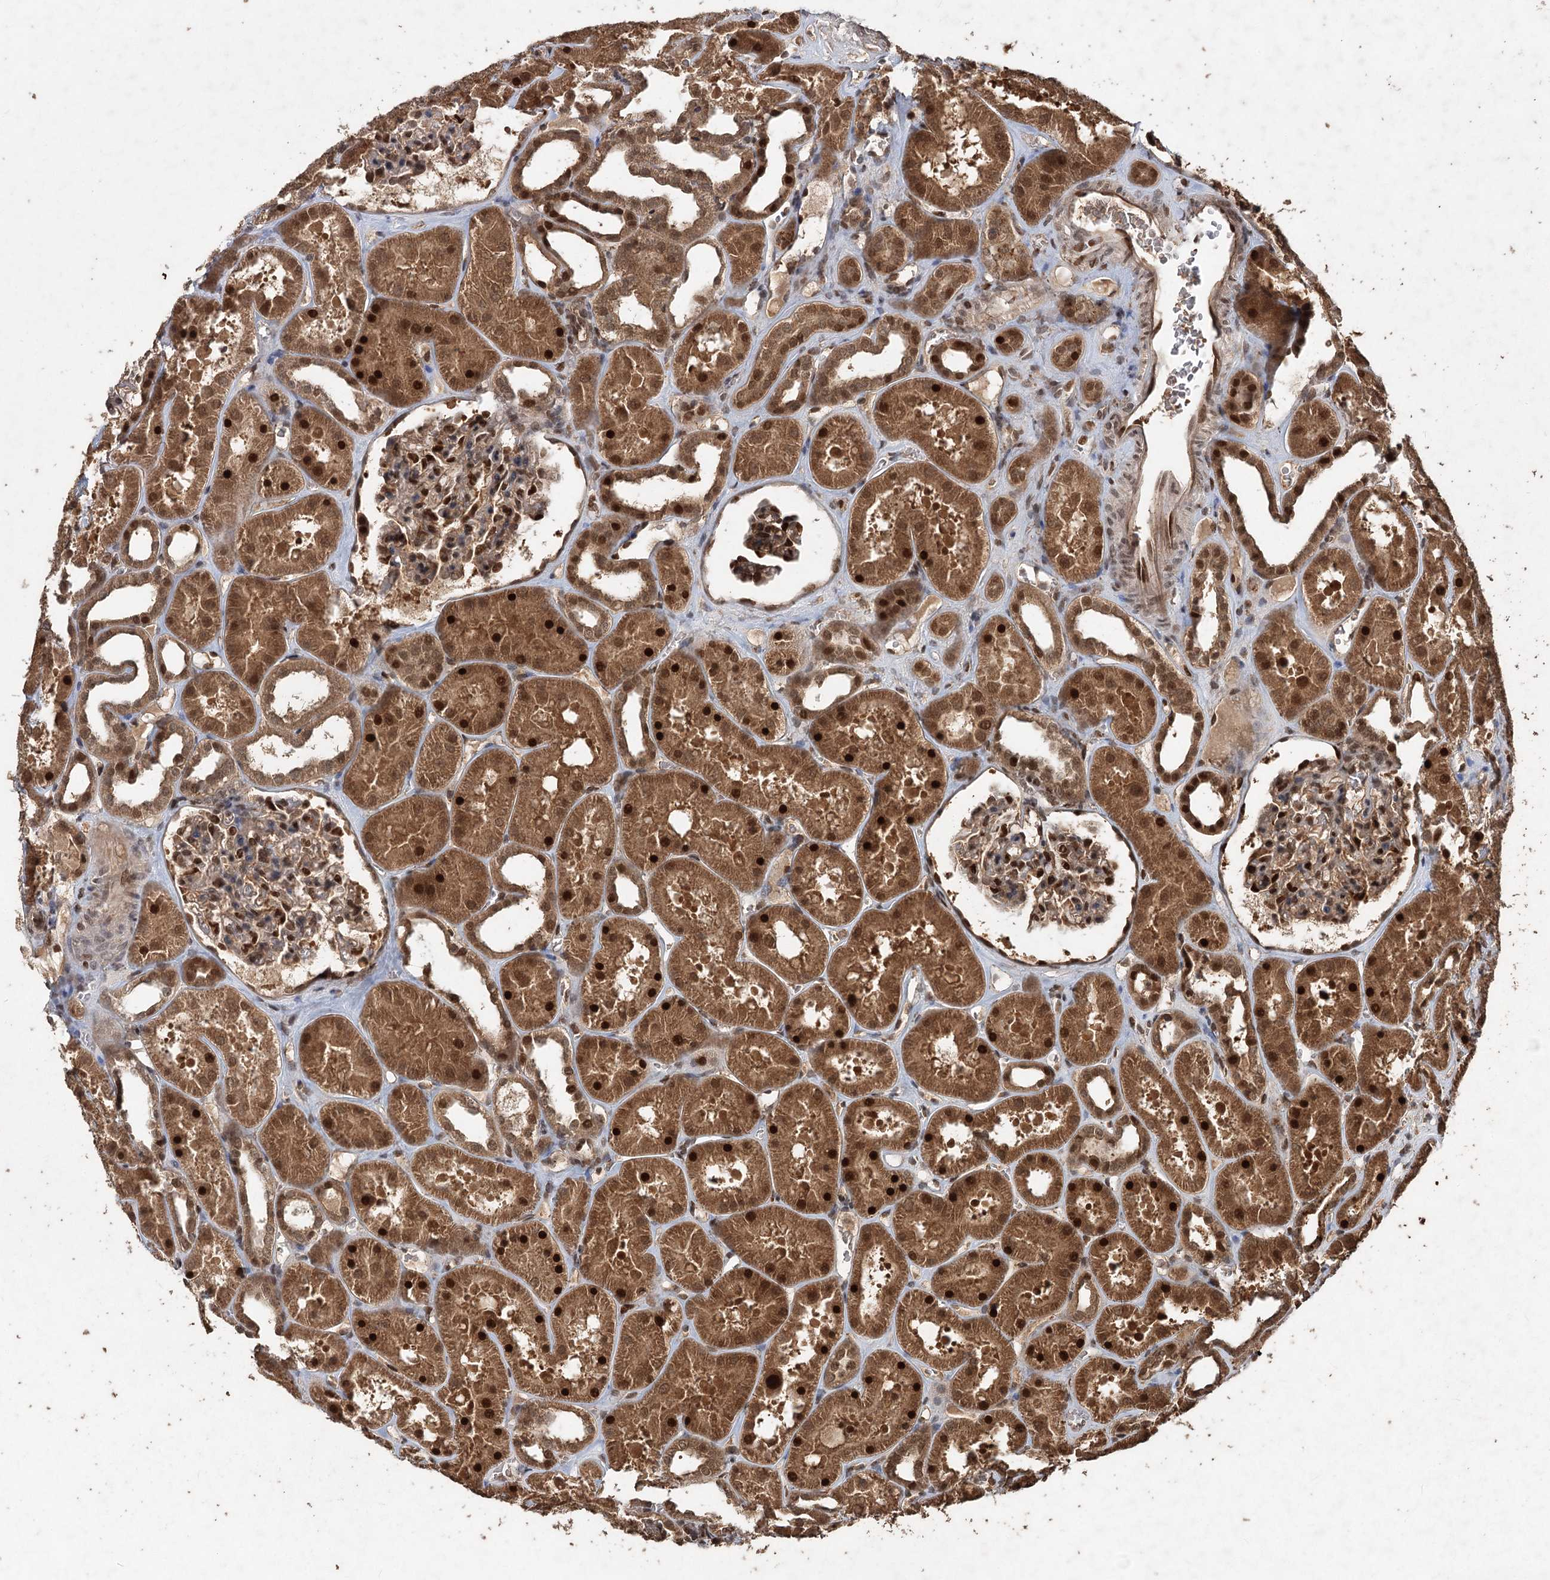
{"staining": {"intensity": "moderate", "quantity": ">75%", "location": "cytoplasmic/membranous,nuclear"}, "tissue": "kidney", "cell_type": "Cells in glomeruli", "image_type": "normal", "snomed": [{"axis": "morphology", "description": "Normal tissue, NOS"}, {"axis": "topography", "description": "Kidney"}], "caption": "Cells in glomeruli exhibit moderate cytoplasmic/membranous,nuclear staining in approximately >75% of cells in unremarkable kidney. The staining was performed using DAB, with brown indicating positive protein expression. Nuclei are stained blue with hematoxylin.", "gene": "FBXO7", "patient": {"sex": "female", "age": 41}}